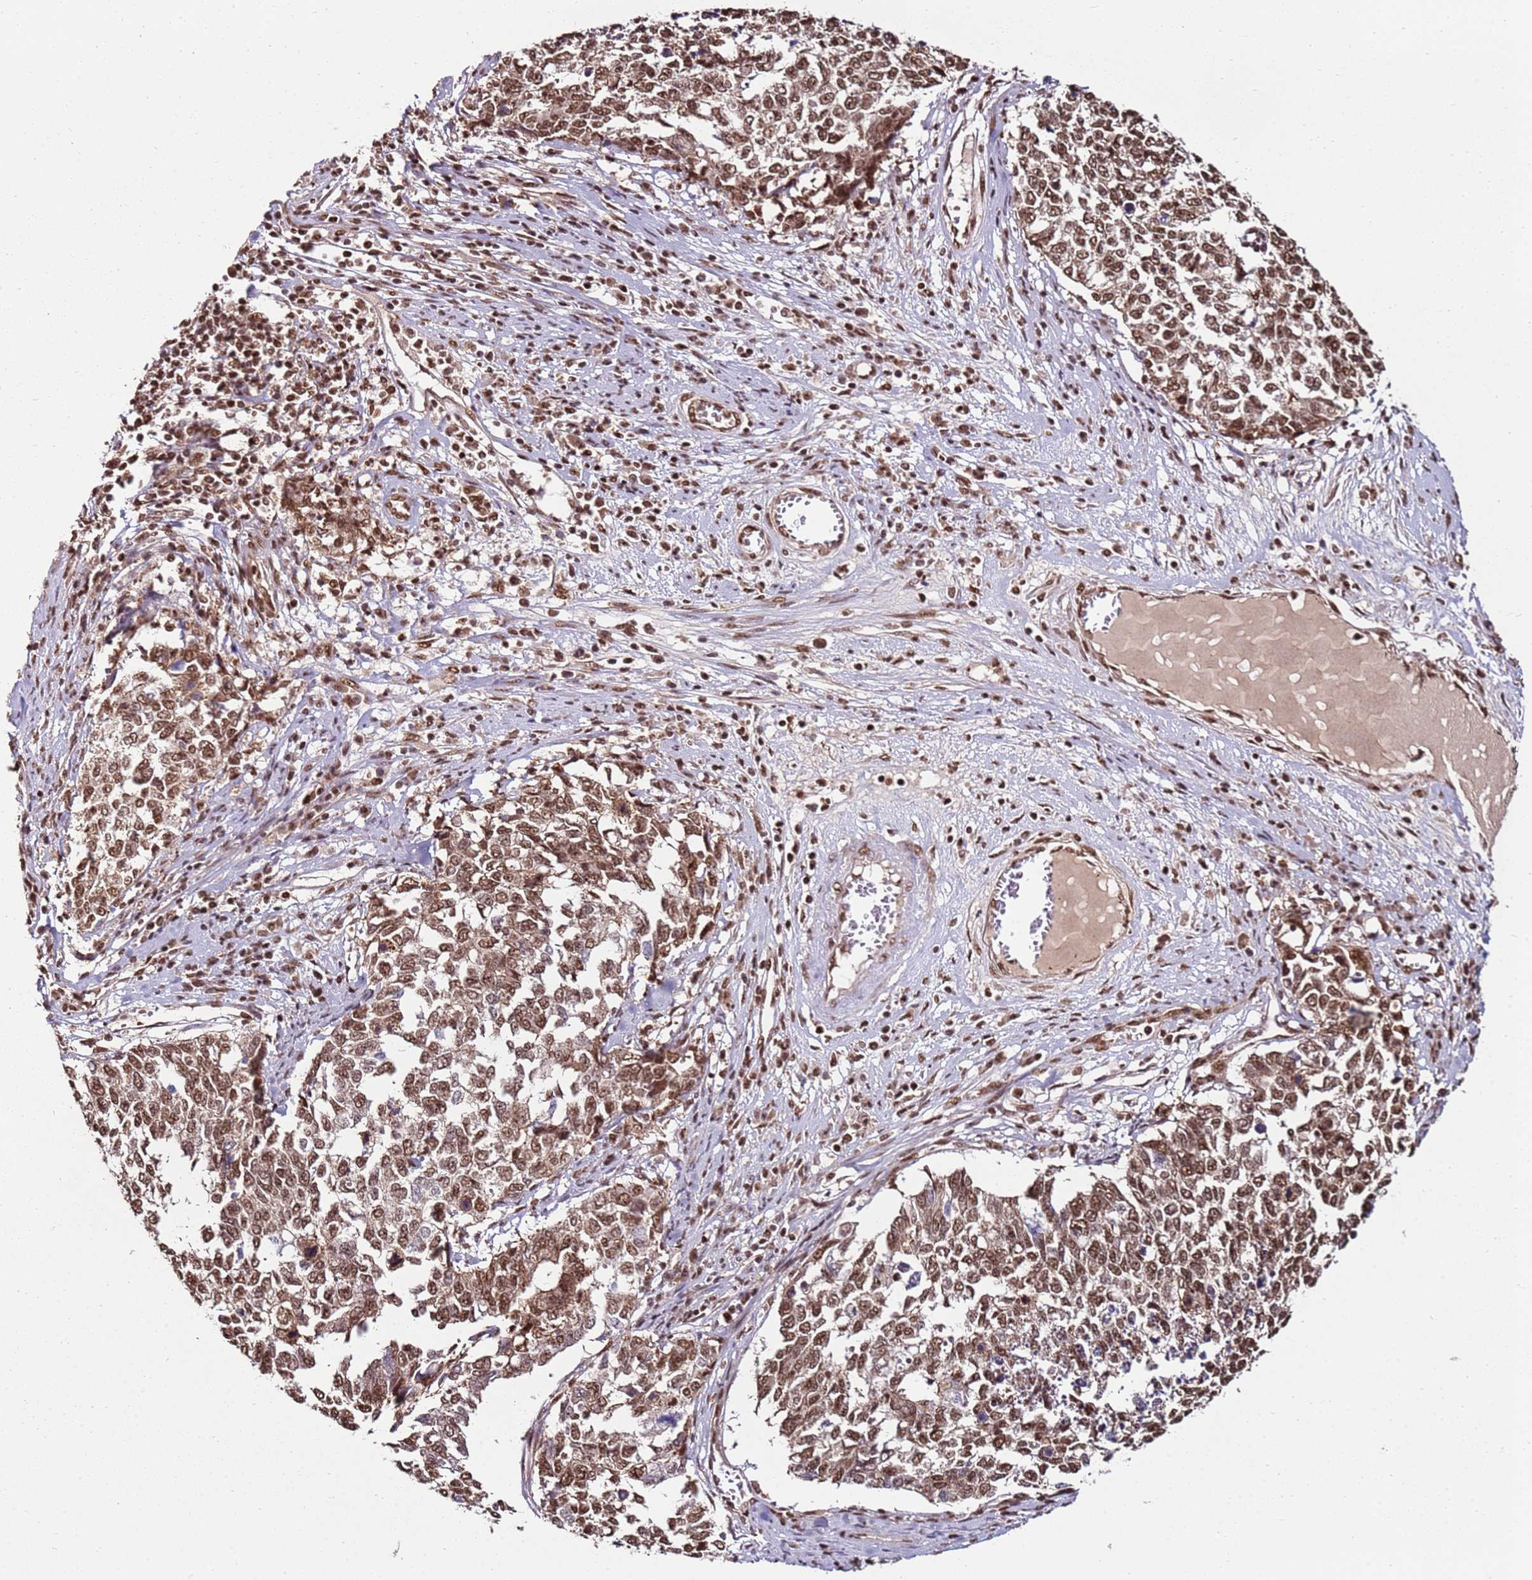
{"staining": {"intensity": "moderate", "quantity": ">75%", "location": "nuclear"}, "tissue": "cervical cancer", "cell_type": "Tumor cells", "image_type": "cancer", "snomed": [{"axis": "morphology", "description": "Squamous cell carcinoma, NOS"}, {"axis": "topography", "description": "Cervix"}], "caption": "Protein analysis of squamous cell carcinoma (cervical) tissue displays moderate nuclear positivity in about >75% of tumor cells.", "gene": "ZBTB12", "patient": {"sex": "female", "age": 63}}